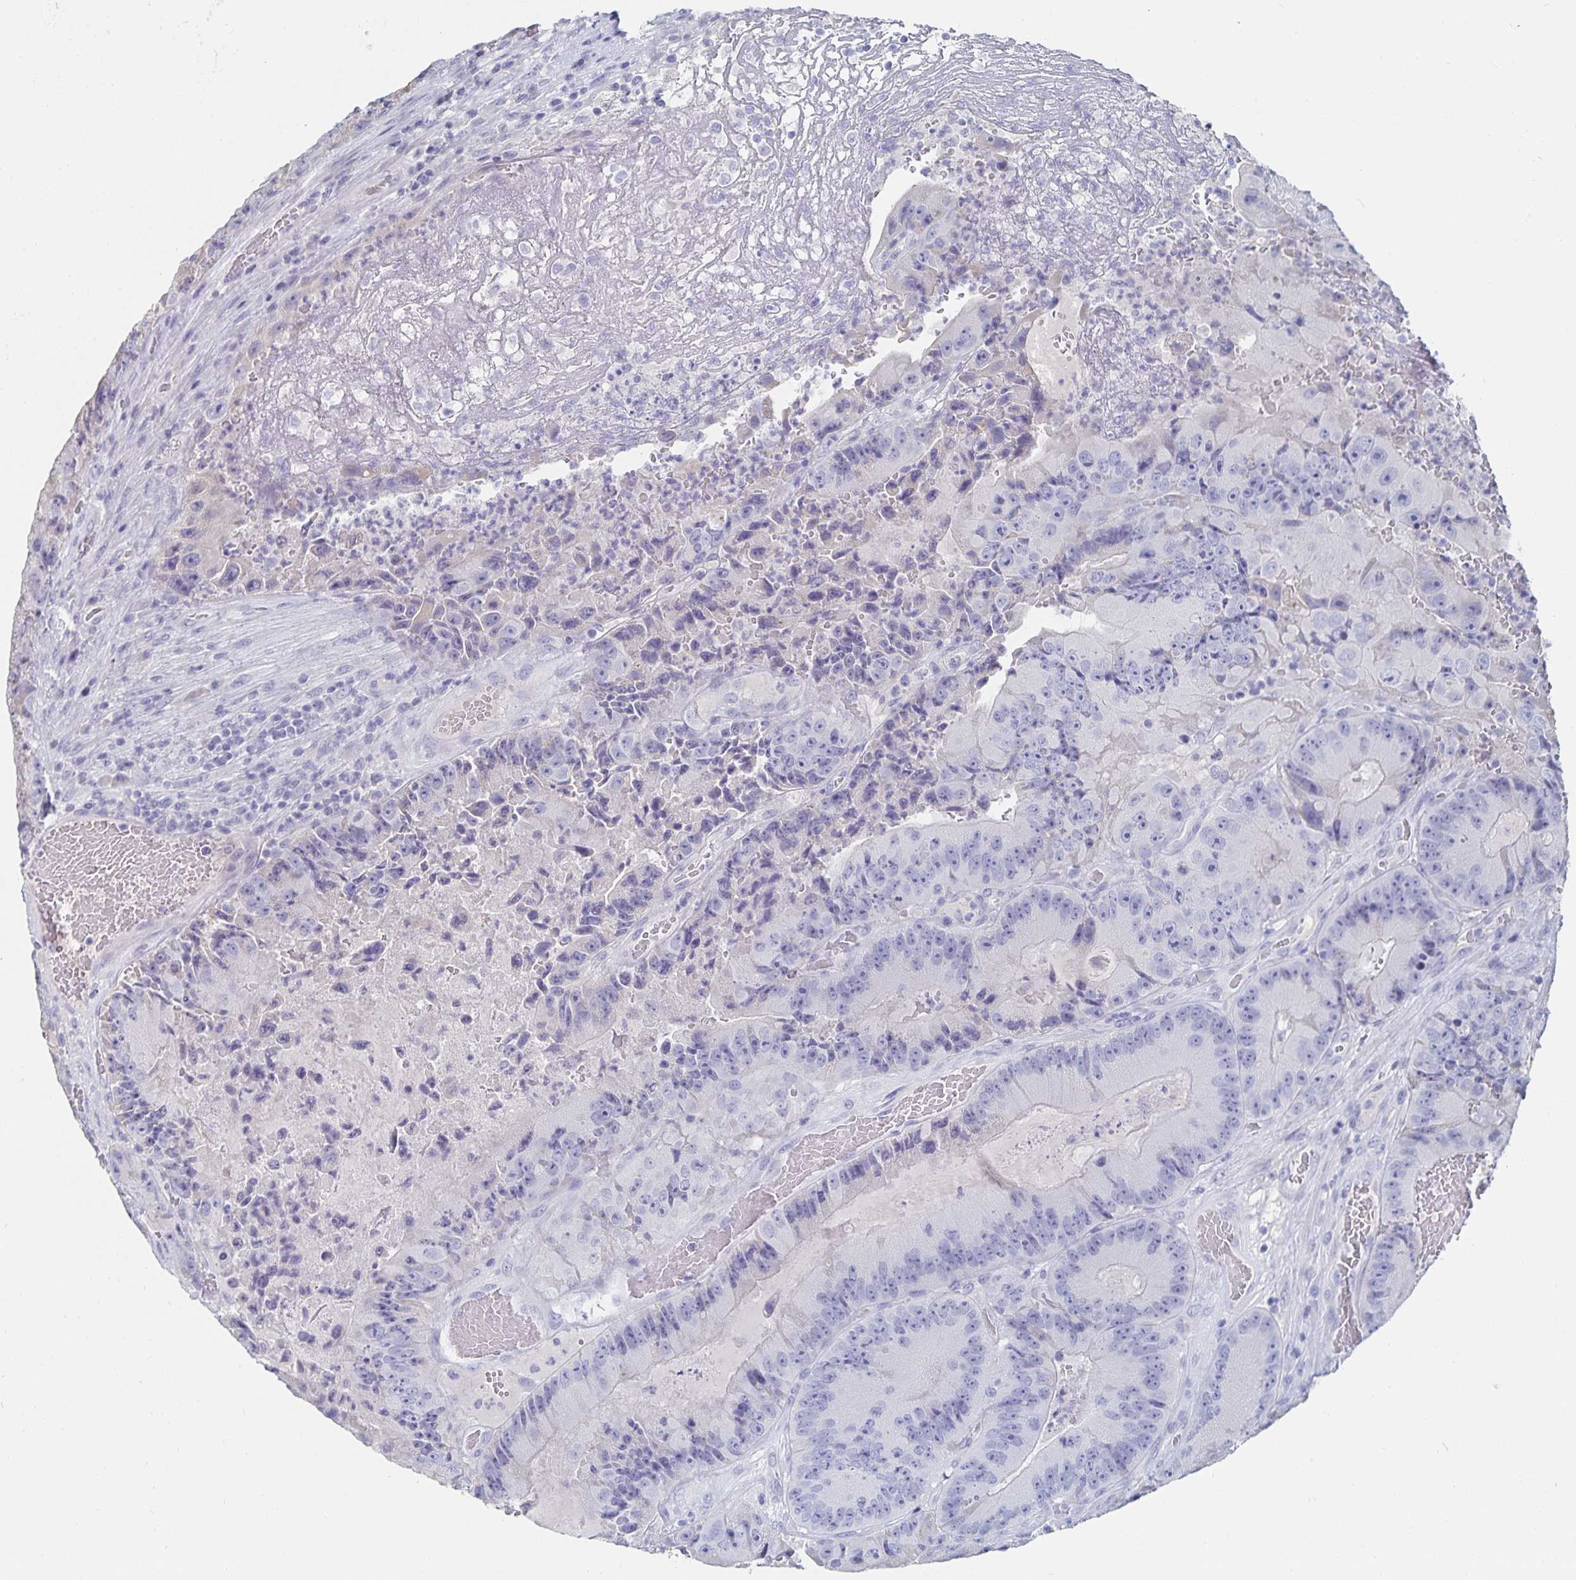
{"staining": {"intensity": "negative", "quantity": "none", "location": "none"}, "tissue": "colorectal cancer", "cell_type": "Tumor cells", "image_type": "cancer", "snomed": [{"axis": "morphology", "description": "Adenocarcinoma, NOS"}, {"axis": "topography", "description": "Colon"}], "caption": "Tumor cells show no significant positivity in colorectal cancer (adenocarcinoma). The staining was performed using DAB to visualize the protein expression in brown, while the nuclei were stained in blue with hematoxylin (Magnification: 20x).", "gene": "CFAP69", "patient": {"sex": "female", "age": 86}}